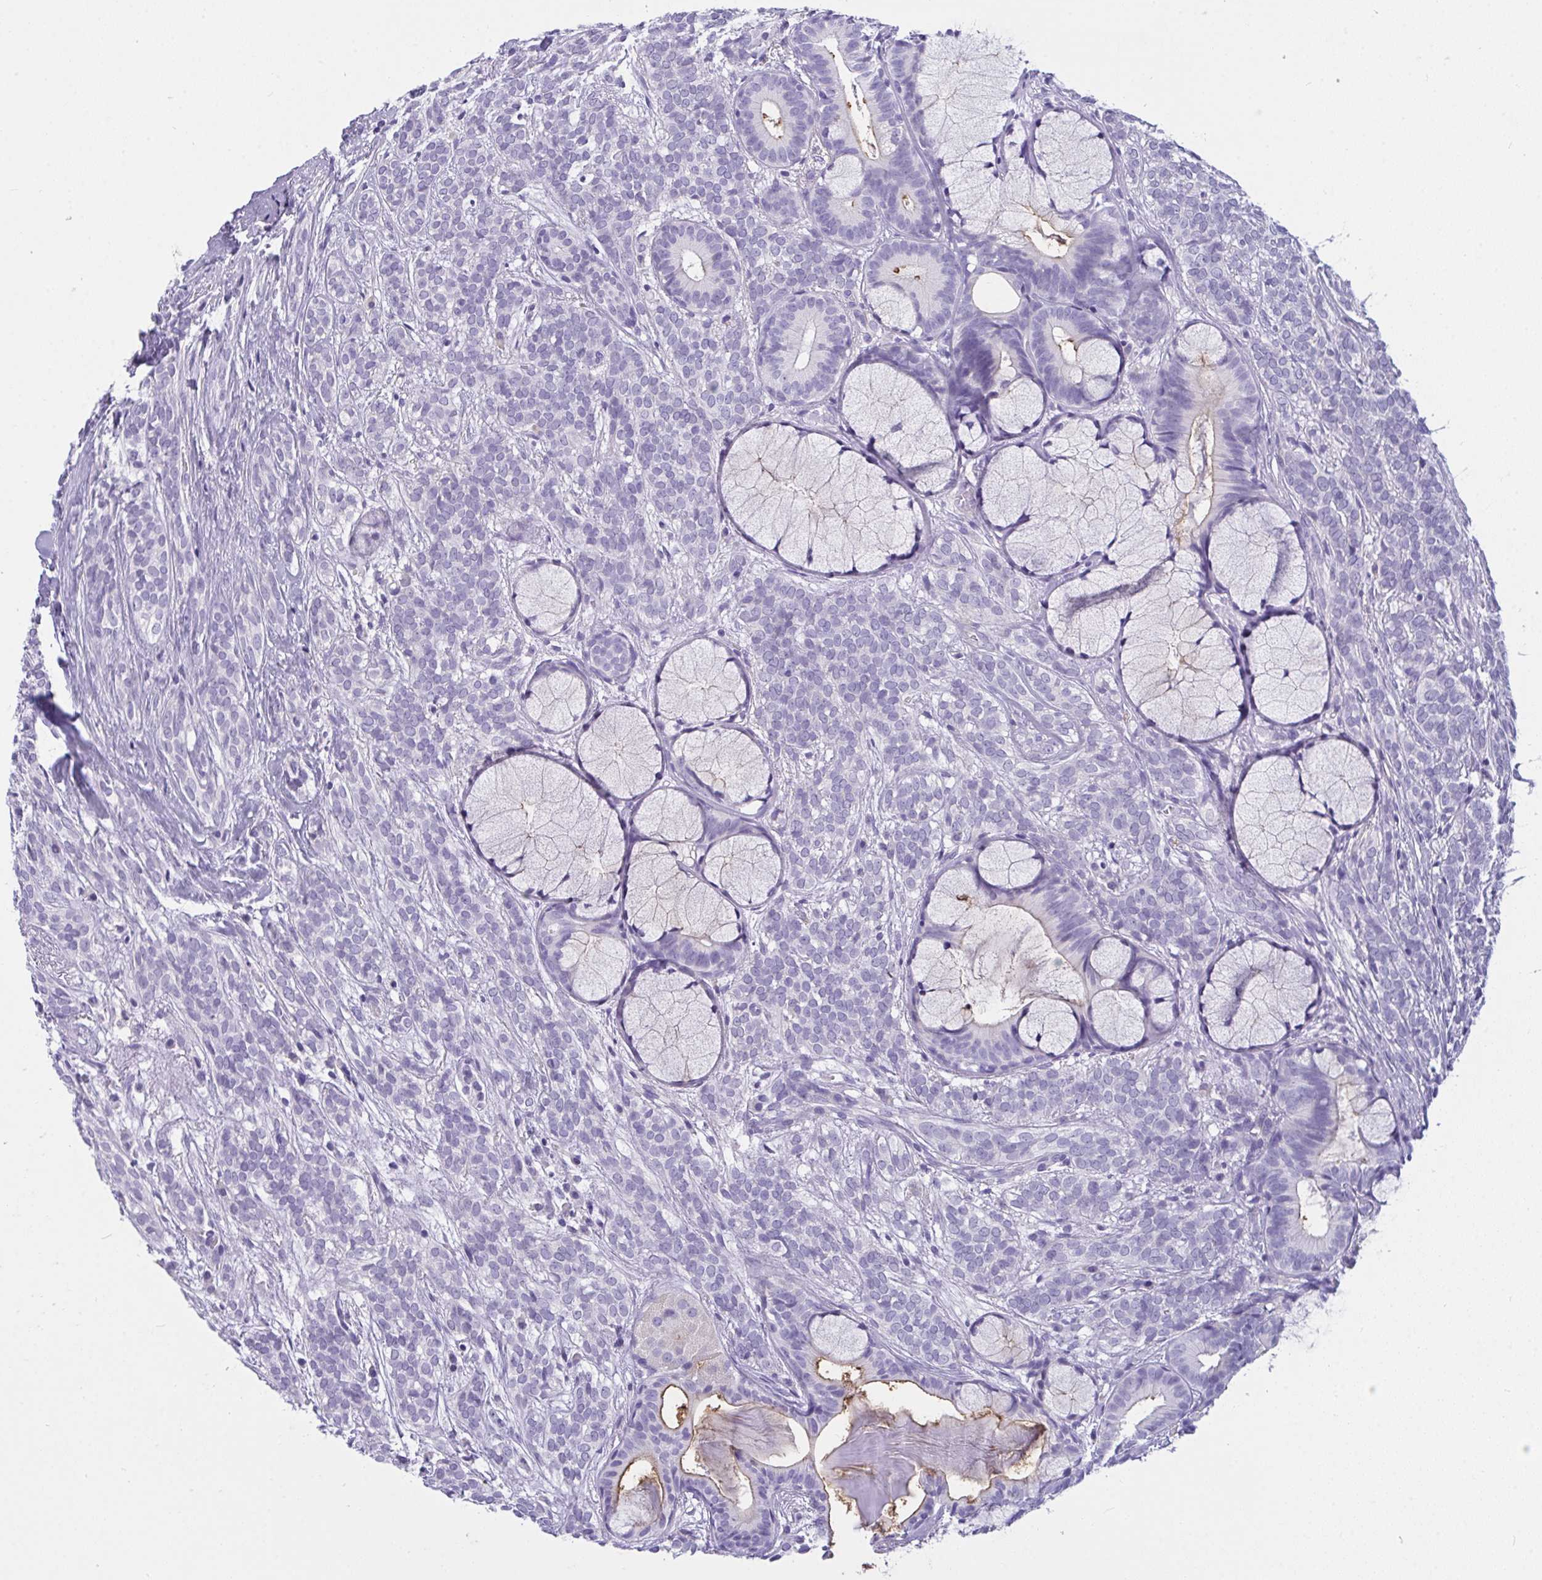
{"staining": {"intensity": "negative", "quantity": "none", "location": "none"}, "tissue": "head and neck cancer", "cell_type": "Tumor cells", "image_type": "cancer", "snomed": [{"axis": "morphology", "description": "Adenocarcinoma, NOS"}, {"axis": "topography", "description": "Head-Neck"}], "caption": "Protein analysis of head and neck cancer reveals no significant expression in tumor cells.", "gene": "SEMA6B", "patient": {"sex": "female", "age": 57}}